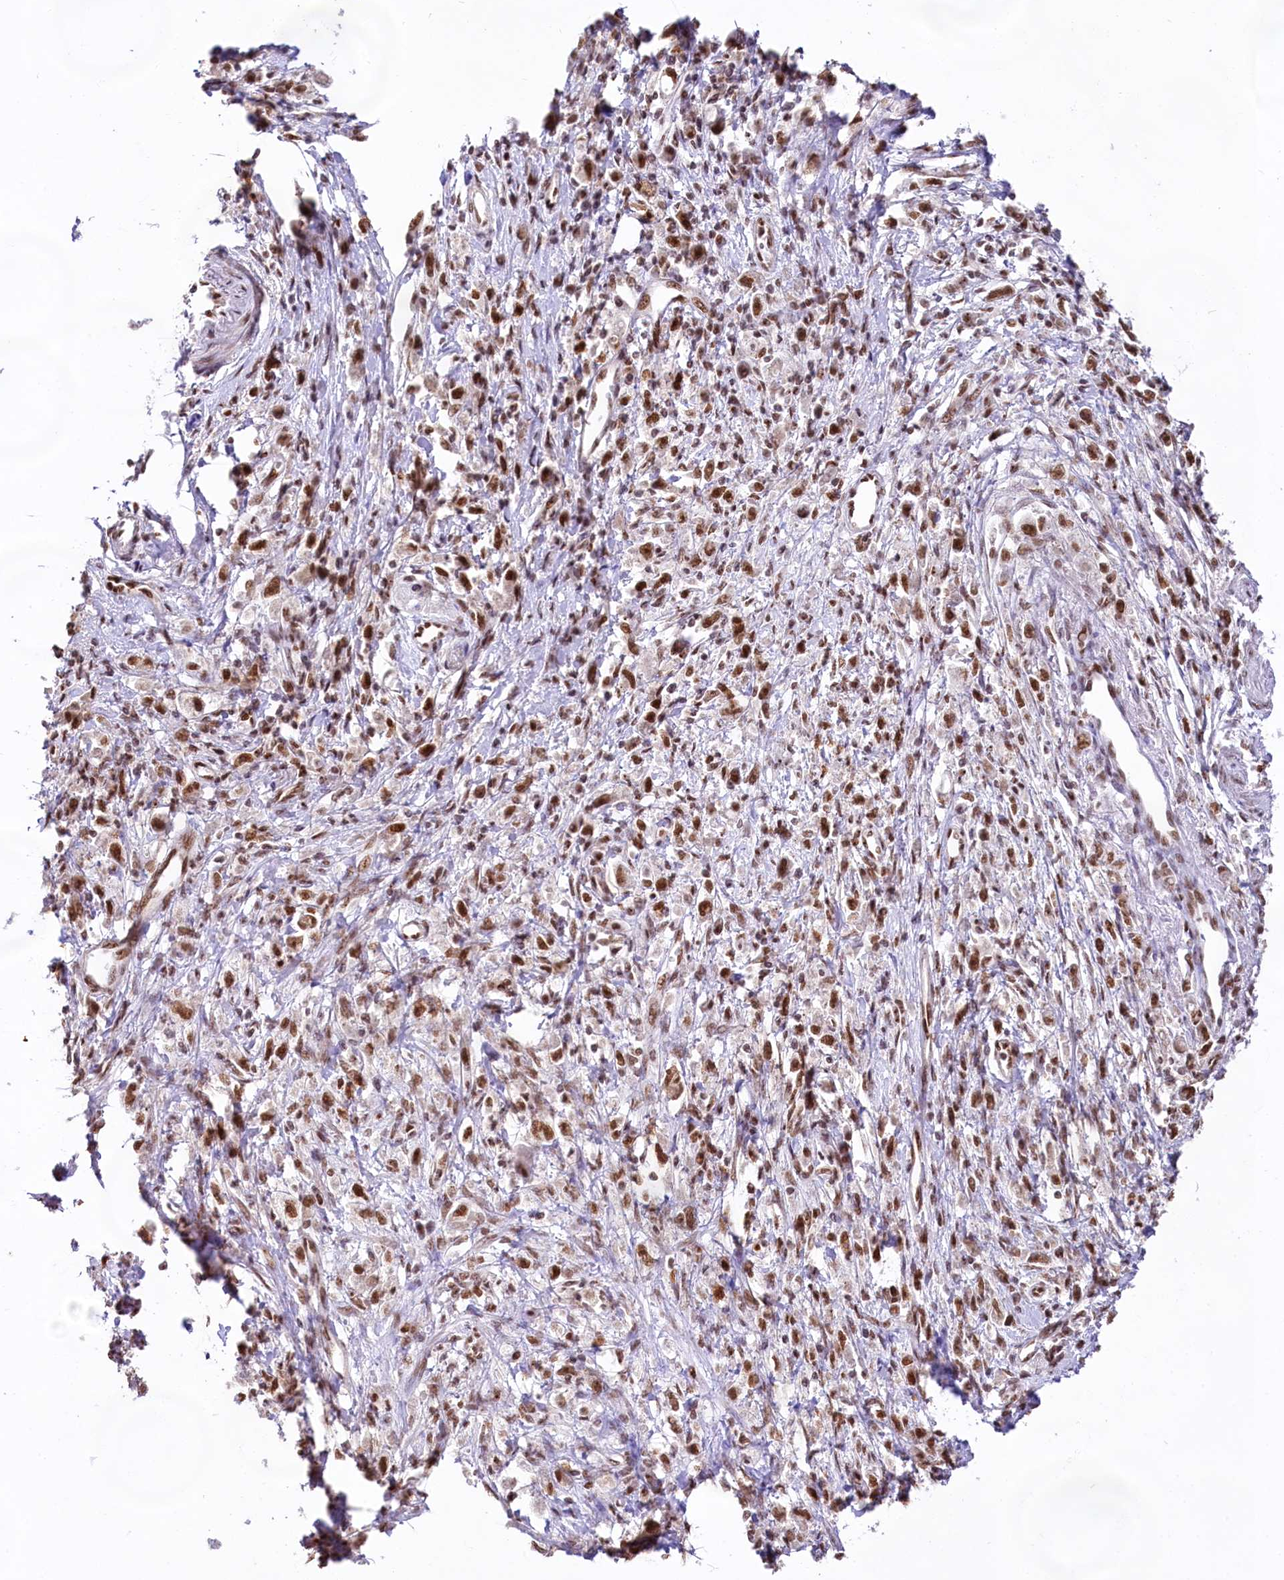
{"staining": {"intensity": "moderate", "quantity": ">75%", "location": "nuclear"}, "tissue": "stomach cancer", "cell_type": "Tumor cells", "image_type": "cancer", "snomed": [{"axis": "morphology", "description": "Adenocarcinoma, NOS"}, {"axis": "topography", "description": "Stomach"}], "caption": "Approximately >75% of tumor cells in stomach adenocarcinoma exhibit moderate nuclear protein staining as visualized by brown immunohistochemical staining.", "gene": "HIRA", "patient": {"sex": "female", "age": 59}}